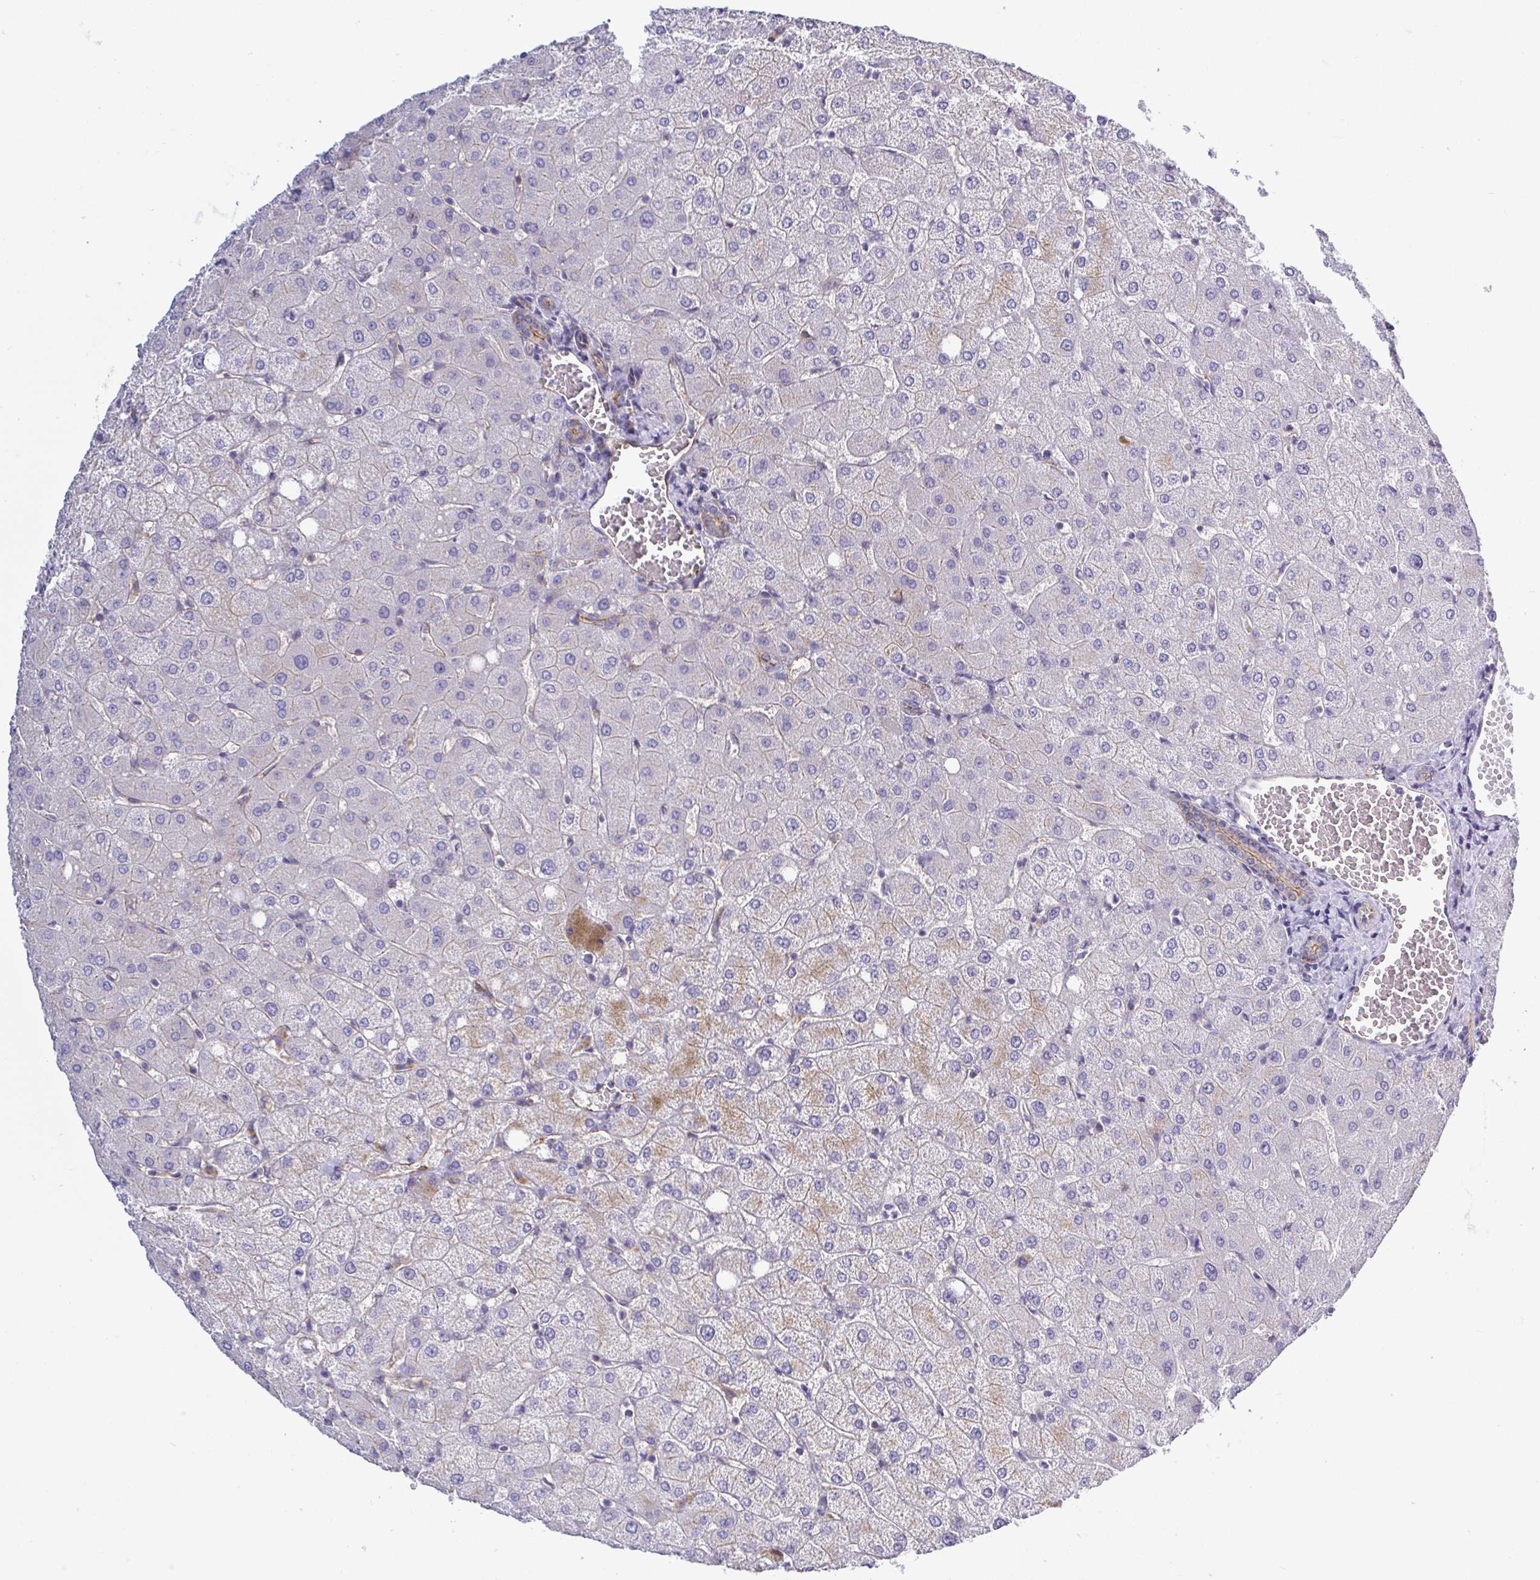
{"staining": {"intensity": "weak", "quantity": "25%-75%", "location": "cytoplasmic/membranous"}, "tissue": "liver", "cell_type": "Cholangiocytes", "image_type": "normal", "snomed": [{"axis": "morphology", "description": "Normal tissue, NOS"}, {"axis": "topography", "description": "Liver"}], "caption": "Immunohistochemistry (IHC) photomicrograph of benign liver stained for a protein (brown), which shows low levels of weak cytoplasmic/membranous expression in approximately 25%-75% of cholangiocytes.", "gene": "LIMA1", "patient": {"sex": "female", "age": 54}}